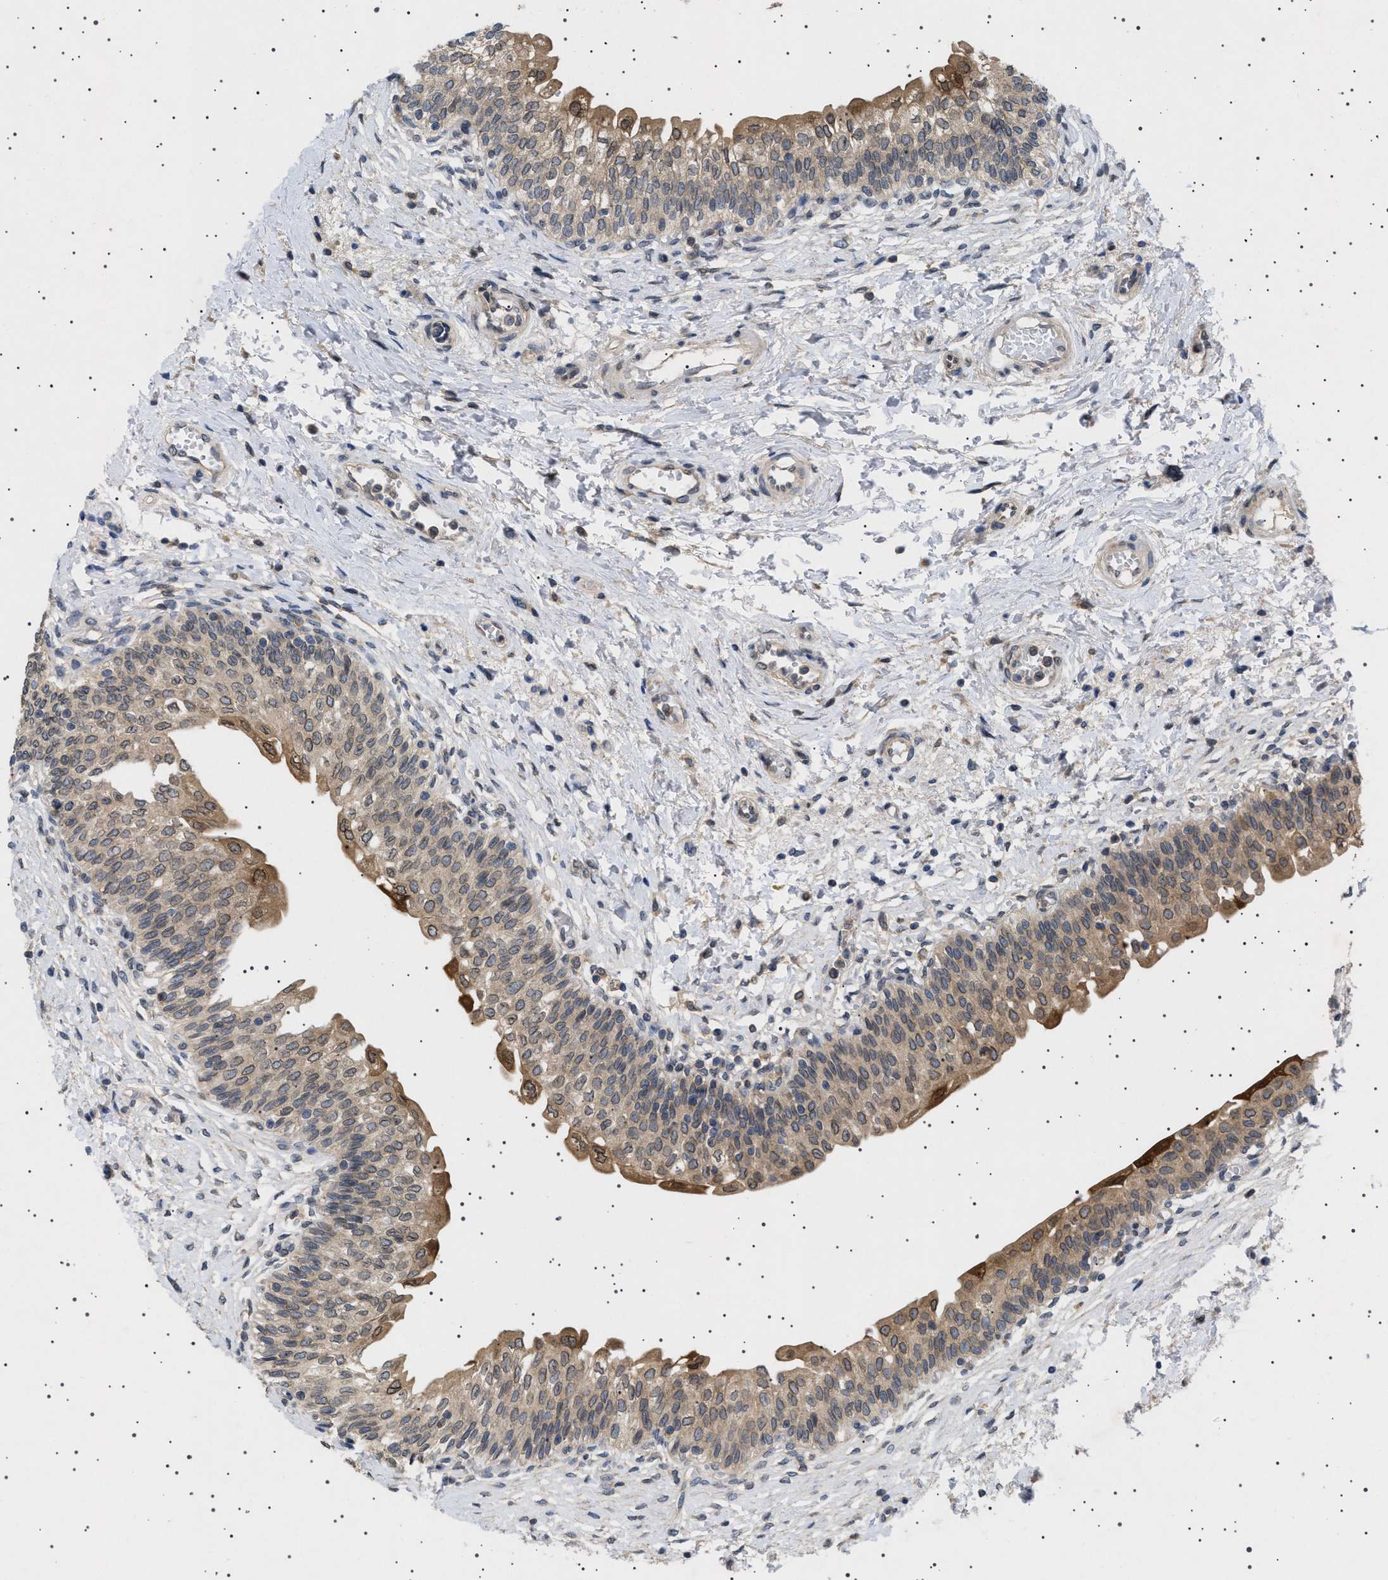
{"staining": {"intensity": "strong", "quantity": "25%-75%", "location": "cytoplasmic/membranous,nuclear"}, "tissue": "urinary bladder", "cell_type": "Urothelial cells", "image_type": "normal", "snomed": [{"axis": "morphology", "description": "Normal tissue, NOS"}, {"axis": "topography", "description": "Urinary bladder"}], "caption": "About 25%-75% of urothelial cells in unremarkable urinary bladder show strong cytoplasmic/membranous,nuclear protein staining as visualized by brown immunohistochemical staining.", "gene": "NUP93", "patient": {"sex": "male", "age": 55}}